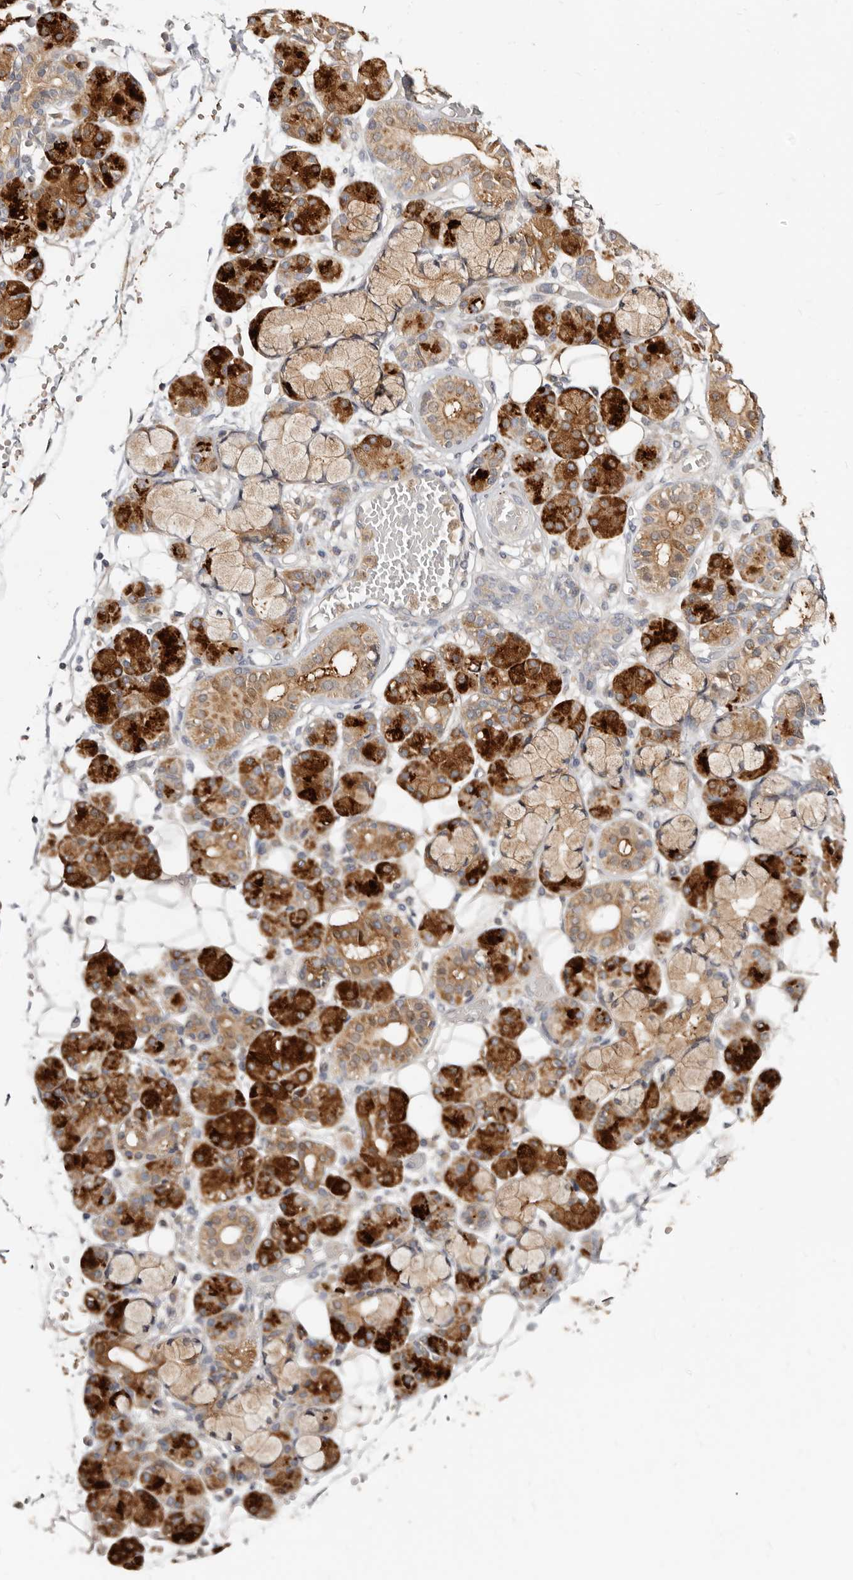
{"staining": {"intensity": "strong", "quantity": "25%-75%", "location": "cytoplasmic/membranous"}, "tissue": "salivary gland", "cell_type": "Glandular cells", "image_type": "normal", "snomed": [{"axis": "morphology", "description": "Normal tissue, NOS"}, {"axis": "topography", "description": "Salivary gland"}], "caption": "Glandular cells show high levels of strong cytoplasmic/membranous positivity in approximately 25%-75% of cells in normal human salivary gland. (Brightfield microscopy of DAB IHC at high magnification).", "gene": "TC2N", "patient": {"sex": "male", "age": 63}}